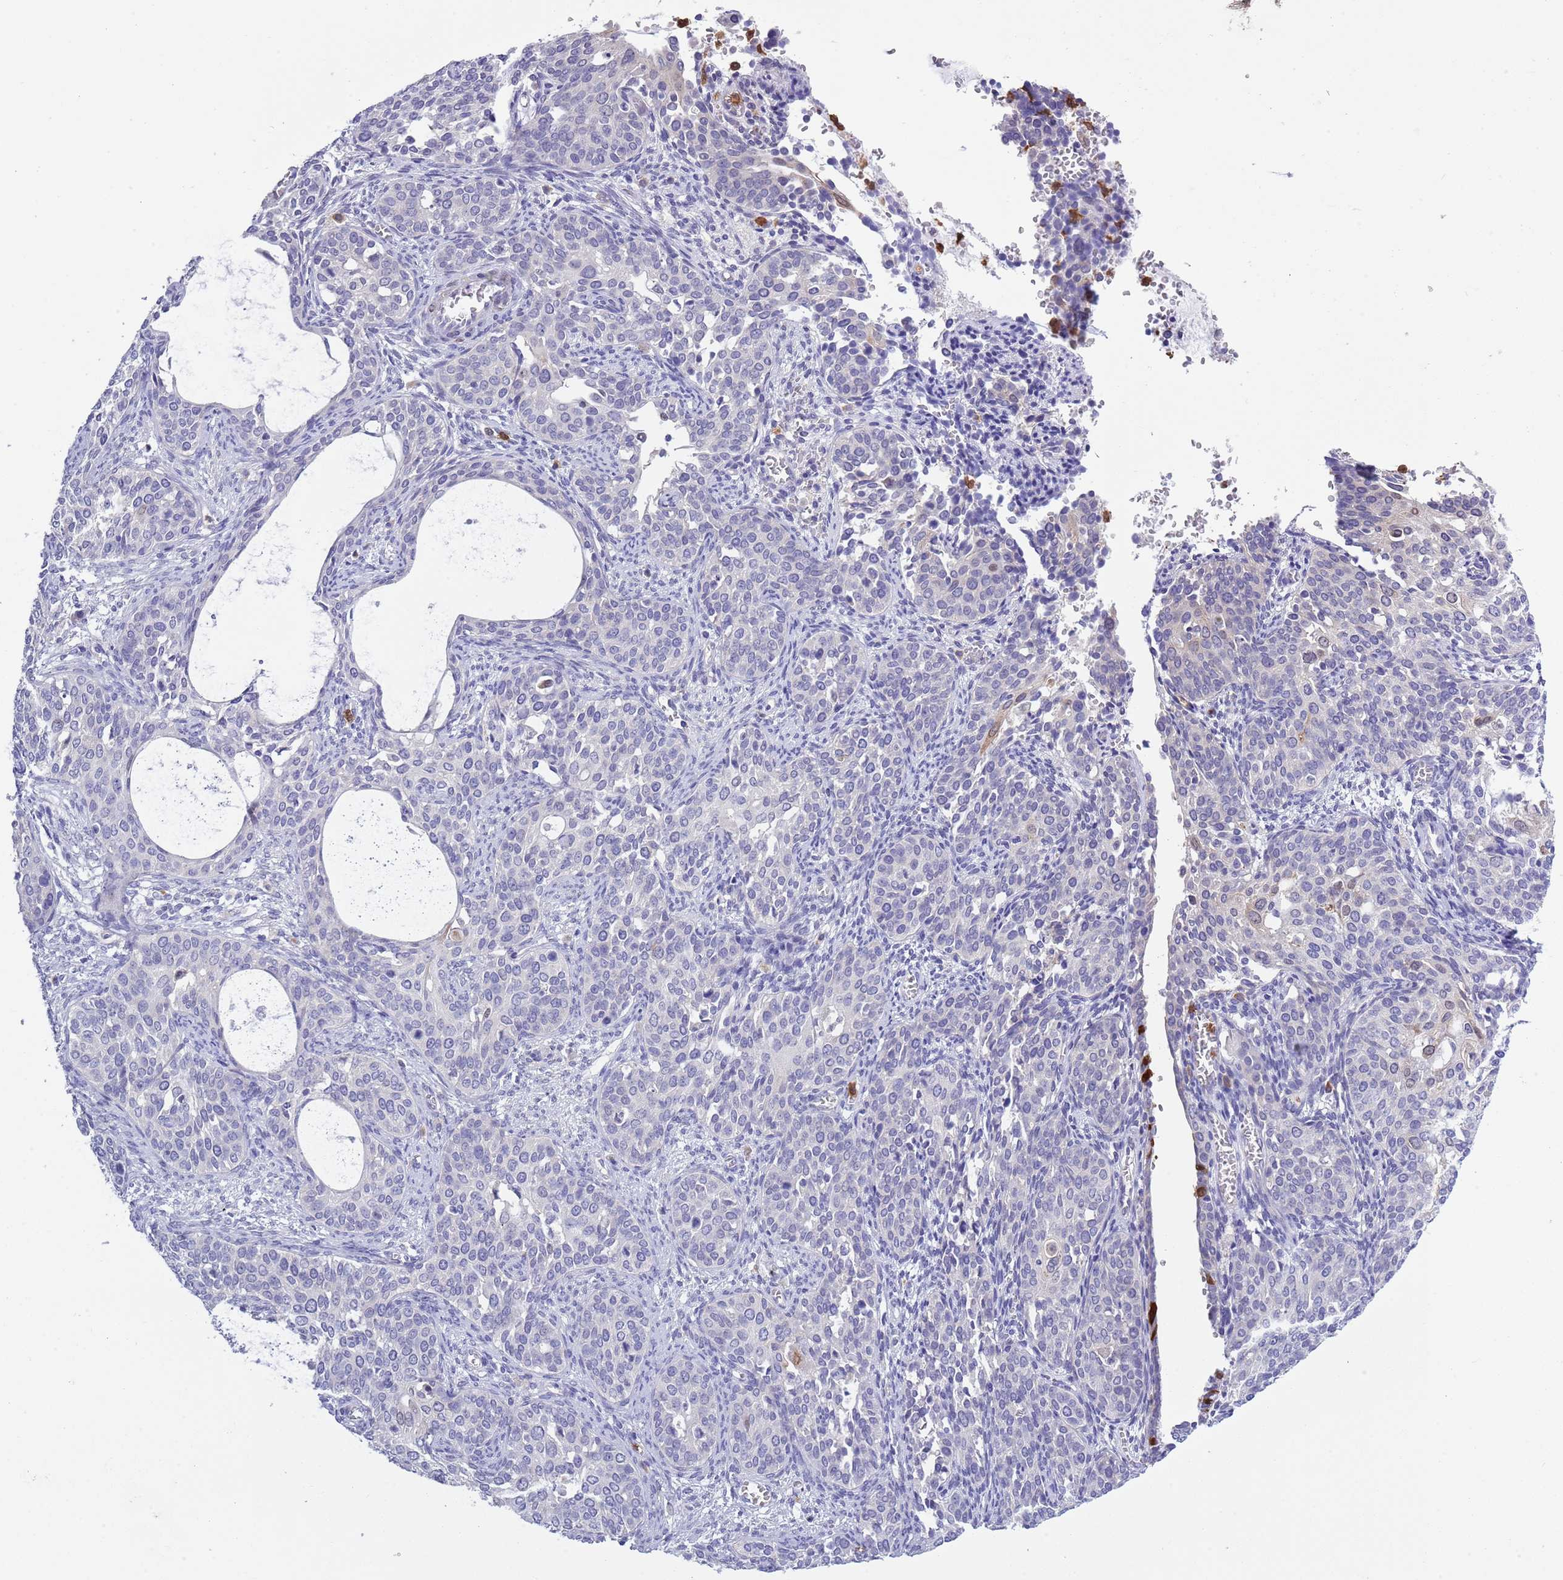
{"staining": {"intensity": "negative", "quantity": "none", "location": "none"}, "tissue": "cervical cancer", "cell_type": "Tumor cells", "image_type": "cancer", "snomed": [{"axis": "morphology", "description": "Squamous cell carcinoma, NOS"}, {"axis": "topography", "description": "Cervix"}], "caption": "Immunohistochemical staining of cervical cancer (squamous cell carcinoma) exhibits no significant staining in tumor cells. The staining is performed using DAB brown chromogen with nuclei counter-stained in using hematoxylin.", "gene": "ZFP2", "patient": {"sex": "female", "age": 44}}